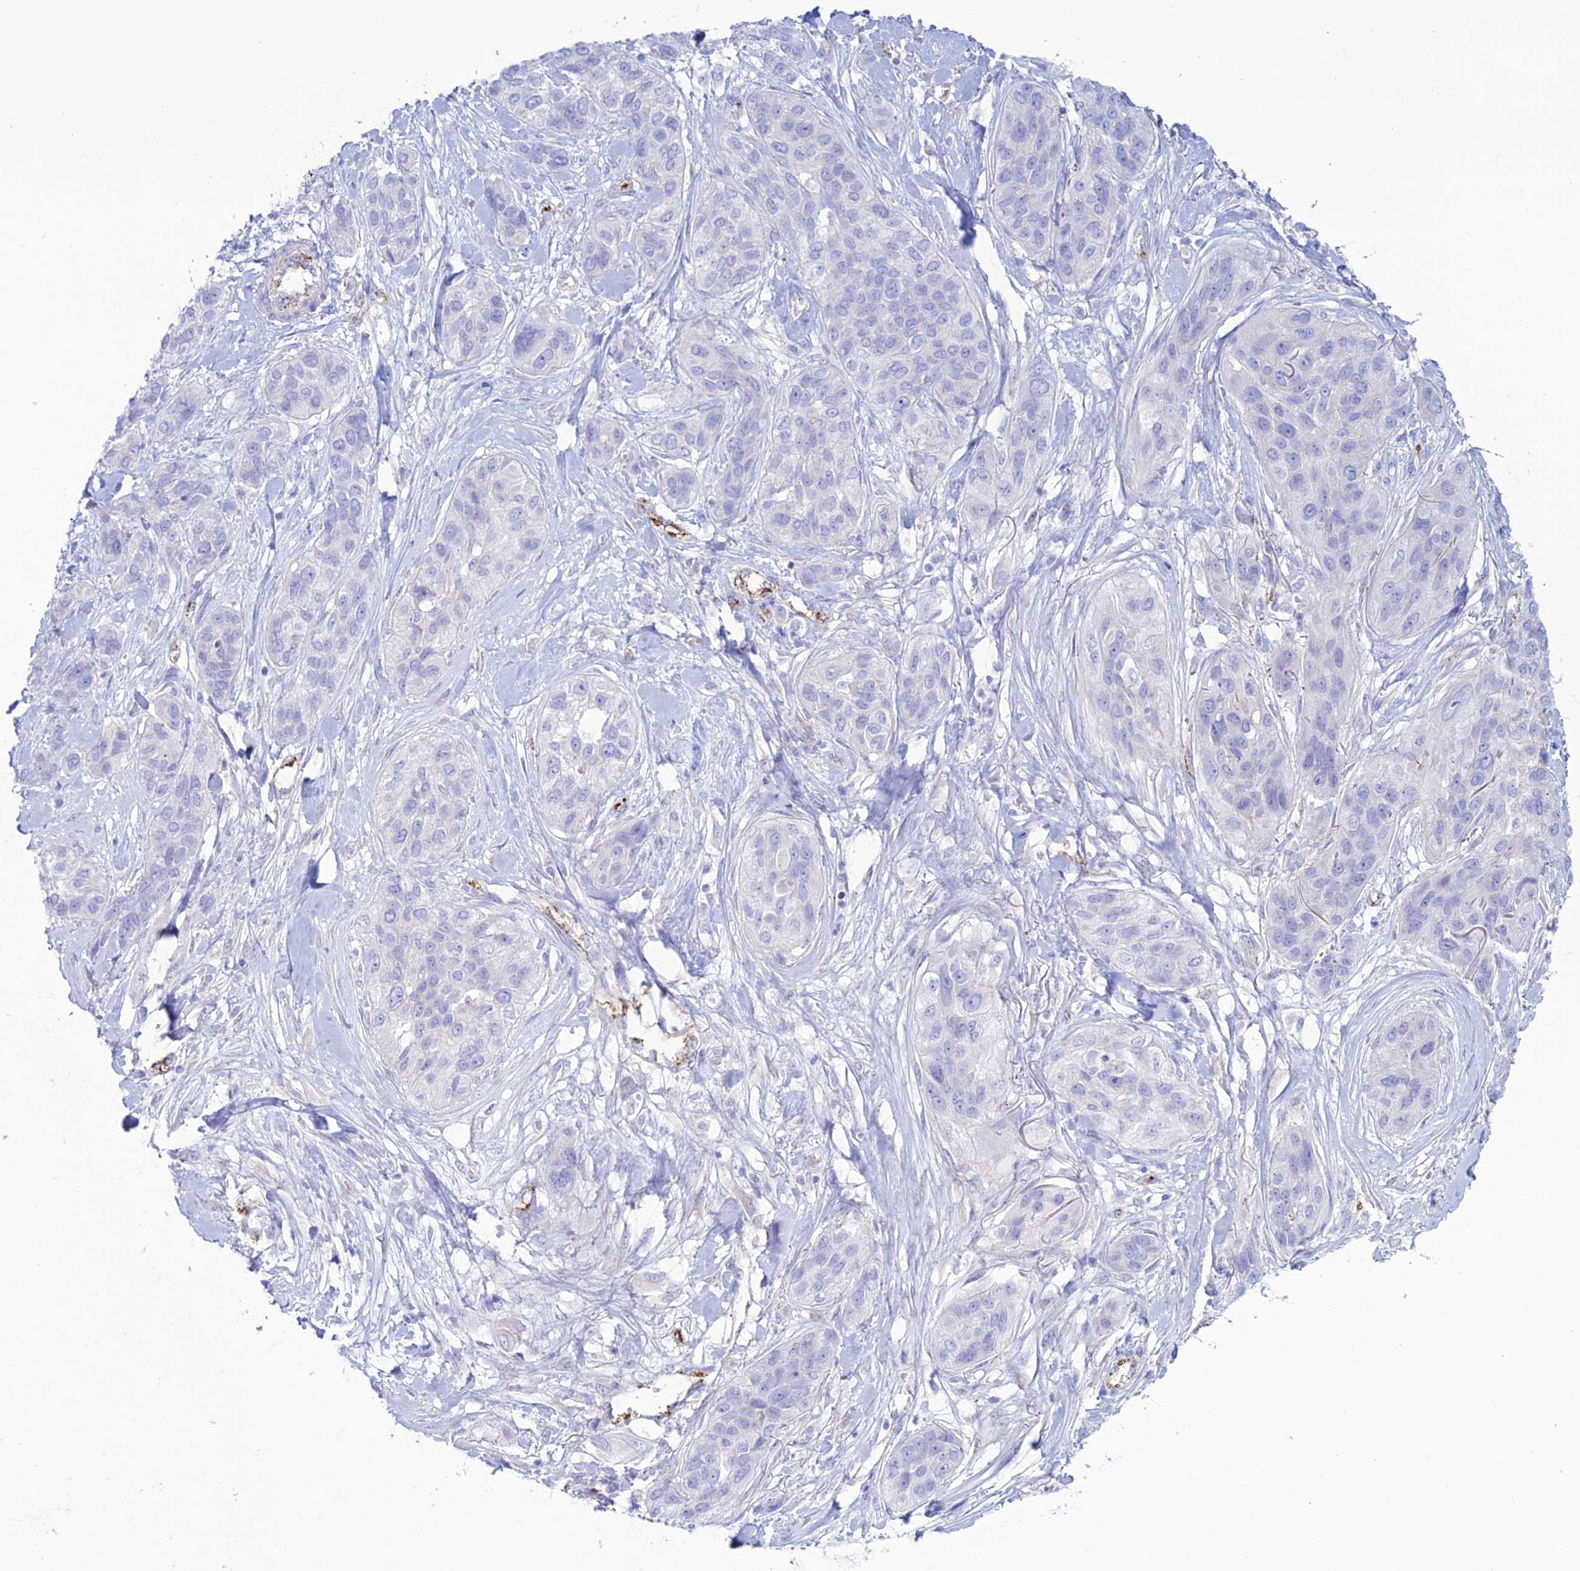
{"staining": {"intensity": "negative", "quantity": "none", "location": "none"}, "tissue": "lung cancer", "cell_type": "Tumor cells", "image_type": "cancer", "snomed": [{"axis": "morphology", "description": "Squamous cell carcinoma, NOS"}, {"axis": "topography", "description": "Lung"}], "caption": "Tumor cells are negative for protein expression in human lung squamous cell carcinoma.", "gene": "CDC42EP5", "patient": {"sex": "female", "age": 70}}